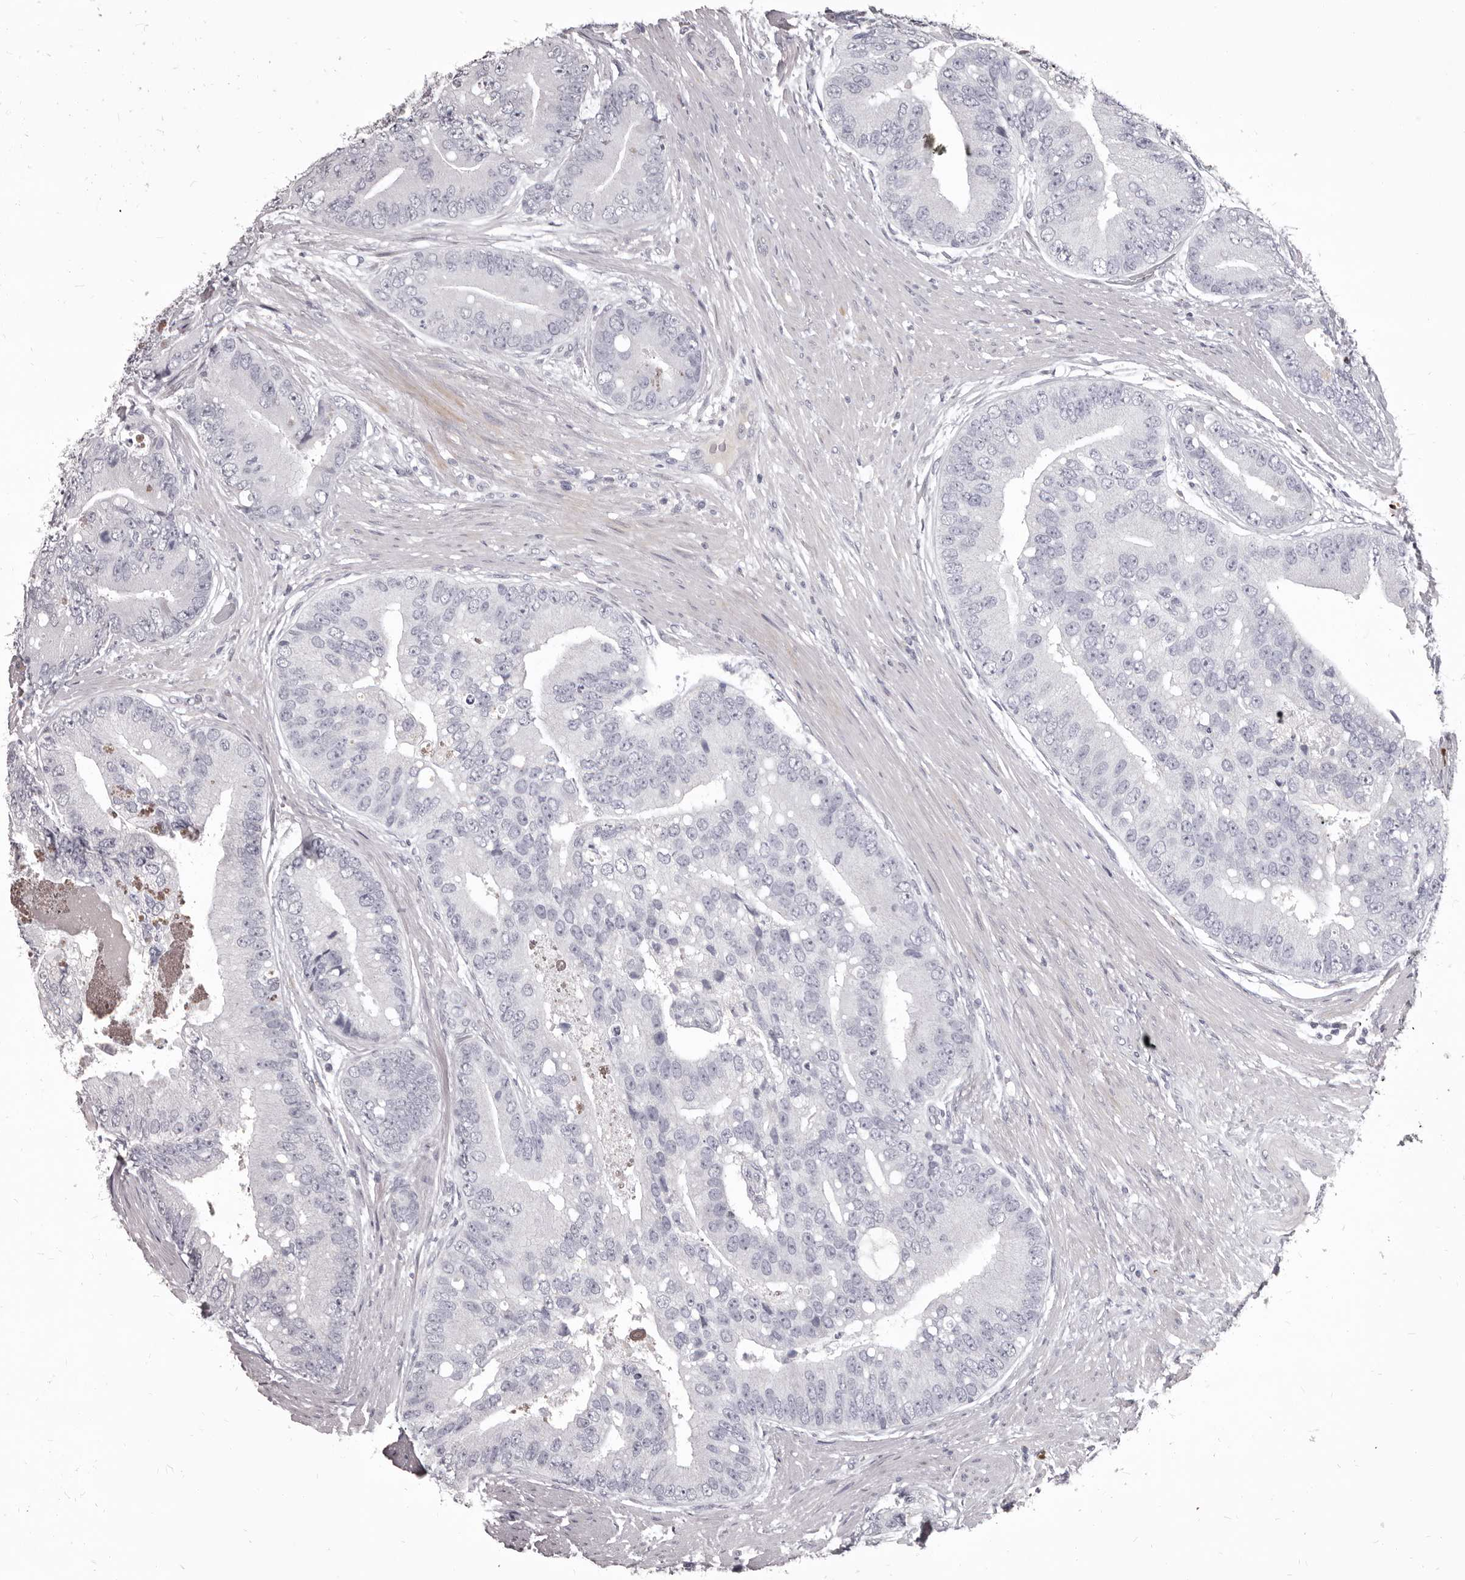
{"staining": {"intensity": "negative", "quantity": "none", "location": "none"}, "tissue": "prostate cancer", "cell_type": "Tumor cells", "image_type": "cancer", "snomed": [{"axis": "morphology", "description": "Adenocarcinoma, High grade"}, {"axis": "topography", "description": "Prostate"}], "caption": "High magnification brightfield microscopy of prostate adenocarcinoma (high-grade) stained with DAB (3,3'-diaminobenzidine) (brown) and counterstained with hematoxylin (blue): tumor cells show no significant staining. (Brightfield microscopy of DAB (3,3'-diaminobenzidine) immunohistochemistry (IHC) at high magnification).", "gene": "GZMH", "patient": {"sex": "male", "age": 70}}